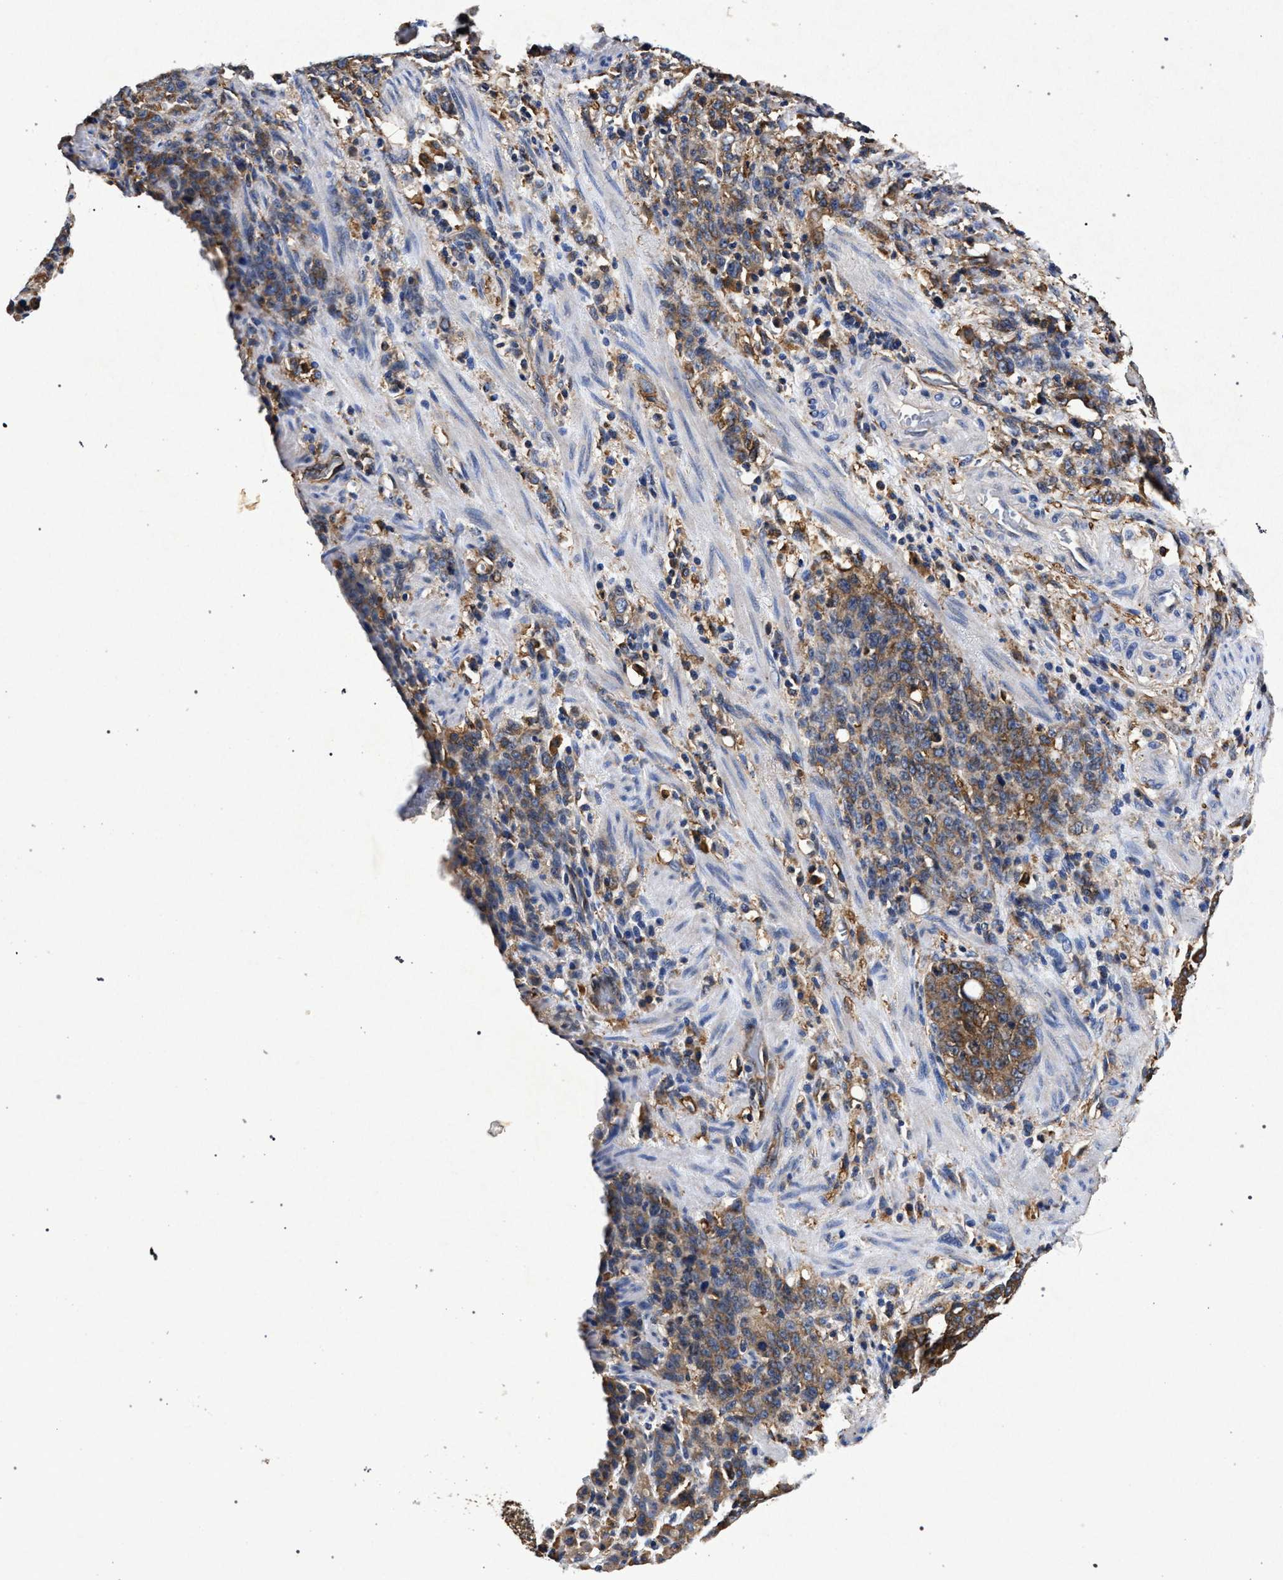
{"staining": {"intensity": "moderate", "quantity": ">75%", "location": "cytoplasmic/membranous"}, "tissue": "stomach cancer", "cell_type": "Tumor cells", "image_type": "cancer", "snomed": [{"axis": "morphology", "description": "Adenocarcinoma, NOS"}, {"axis": "topography", "description": "Stomach, lower"}], "caption": "The immunohistochemical stain shows moderate cytoplasmic/membranous expression in tumor cells of stomach cancer tissue.", "gene": "MARCKS", "patient": {"sex": "male", "age": 88}}